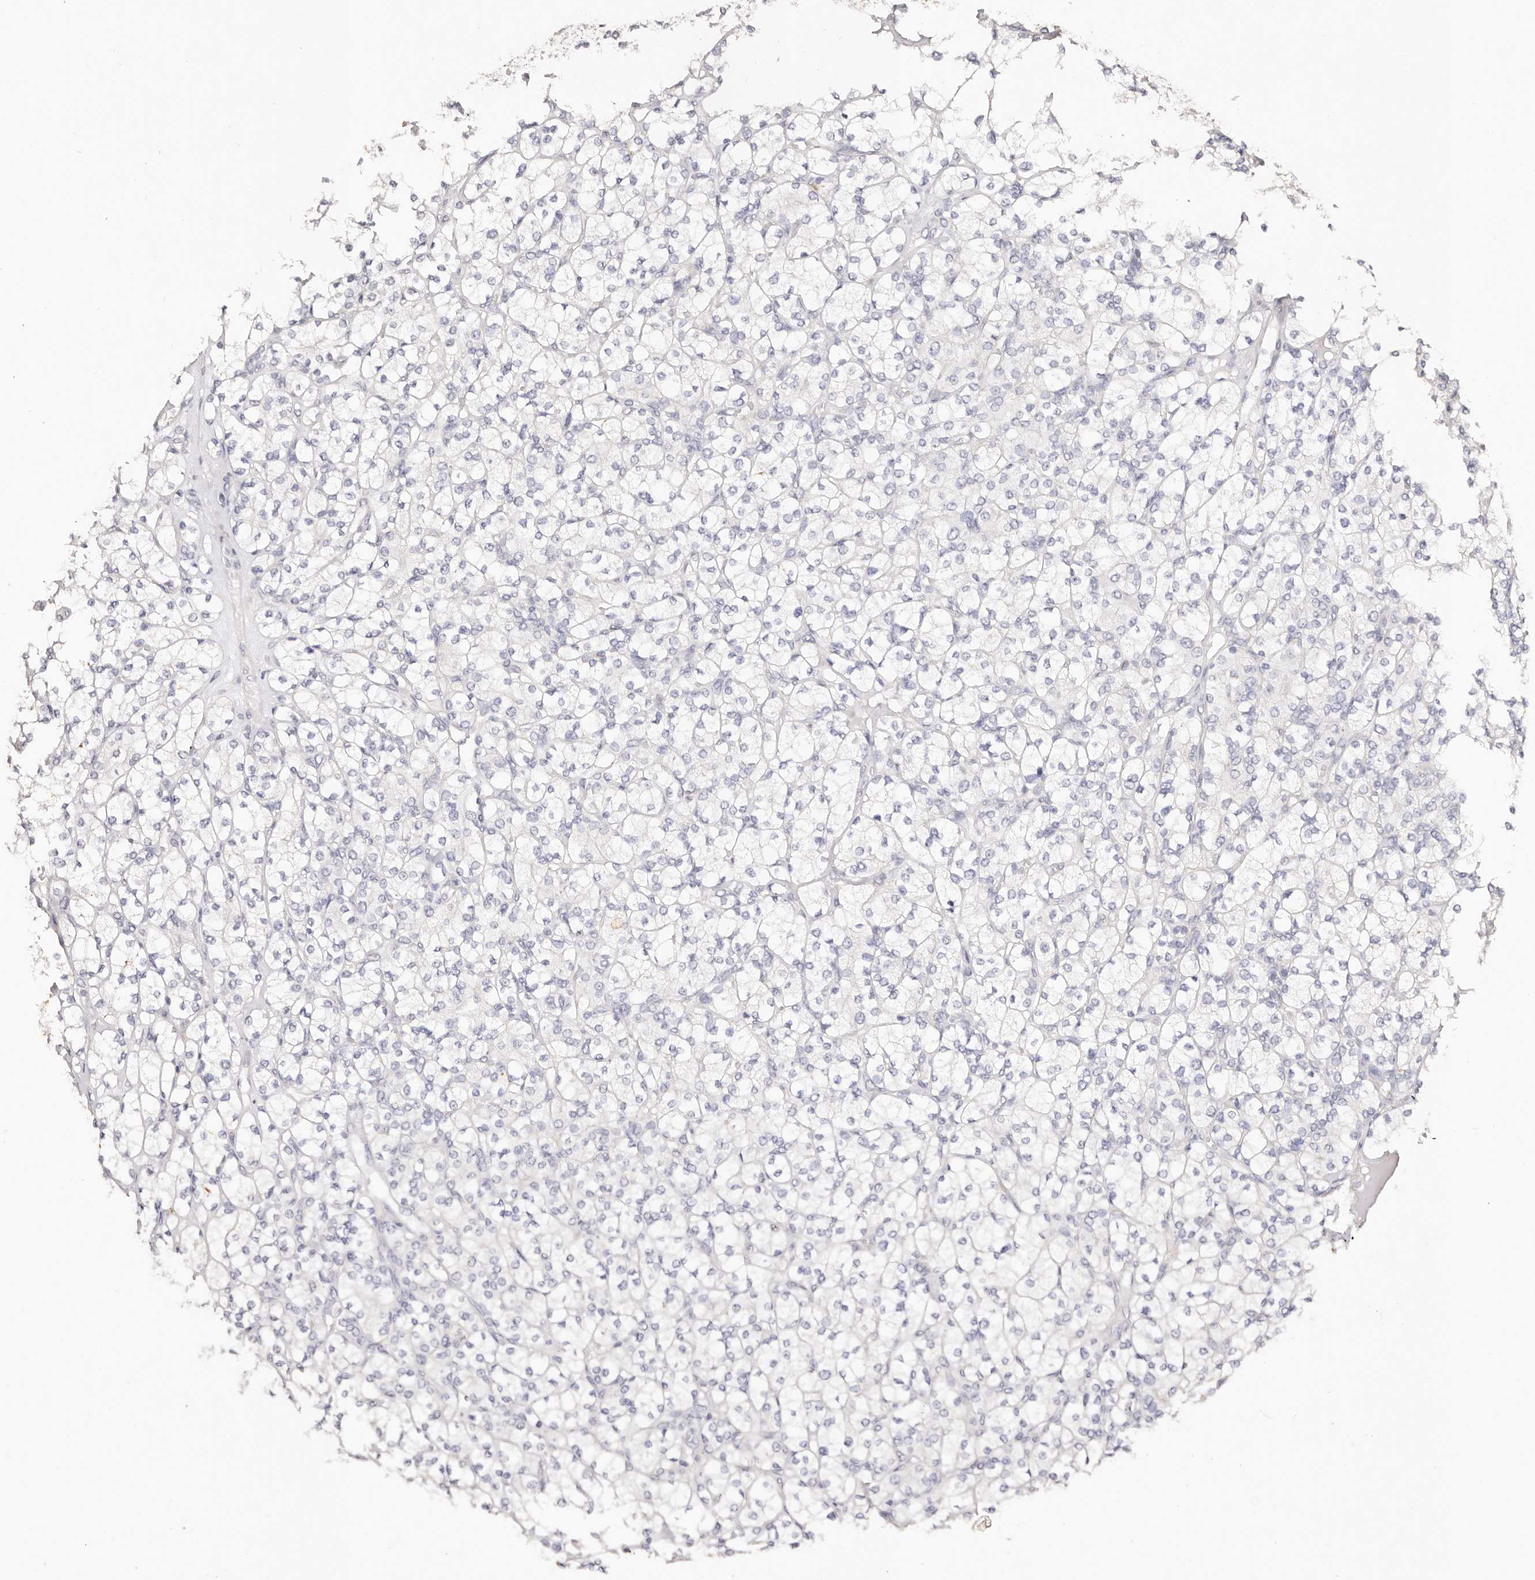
{"staining": {"intensity": "negative", "quantity": "none", "location": "none"}, "tissue": "renal cancer", "cell_type": "Tumor cells", "image_type": "cancer", "snomed": [{"axis": "morphology", "description": "Adenocarcinoma, NOS"}, {"axis": "topography", "description": "Kidney"}], "caption": "Immunohistochemistry histopathology image of neoplastic tissue: renal cancer stained with DAB demonstrates no significant protein positivity in tumor cells.", "gene": "VIPAS39", "patient": {"sex": "male", "age": 77}}